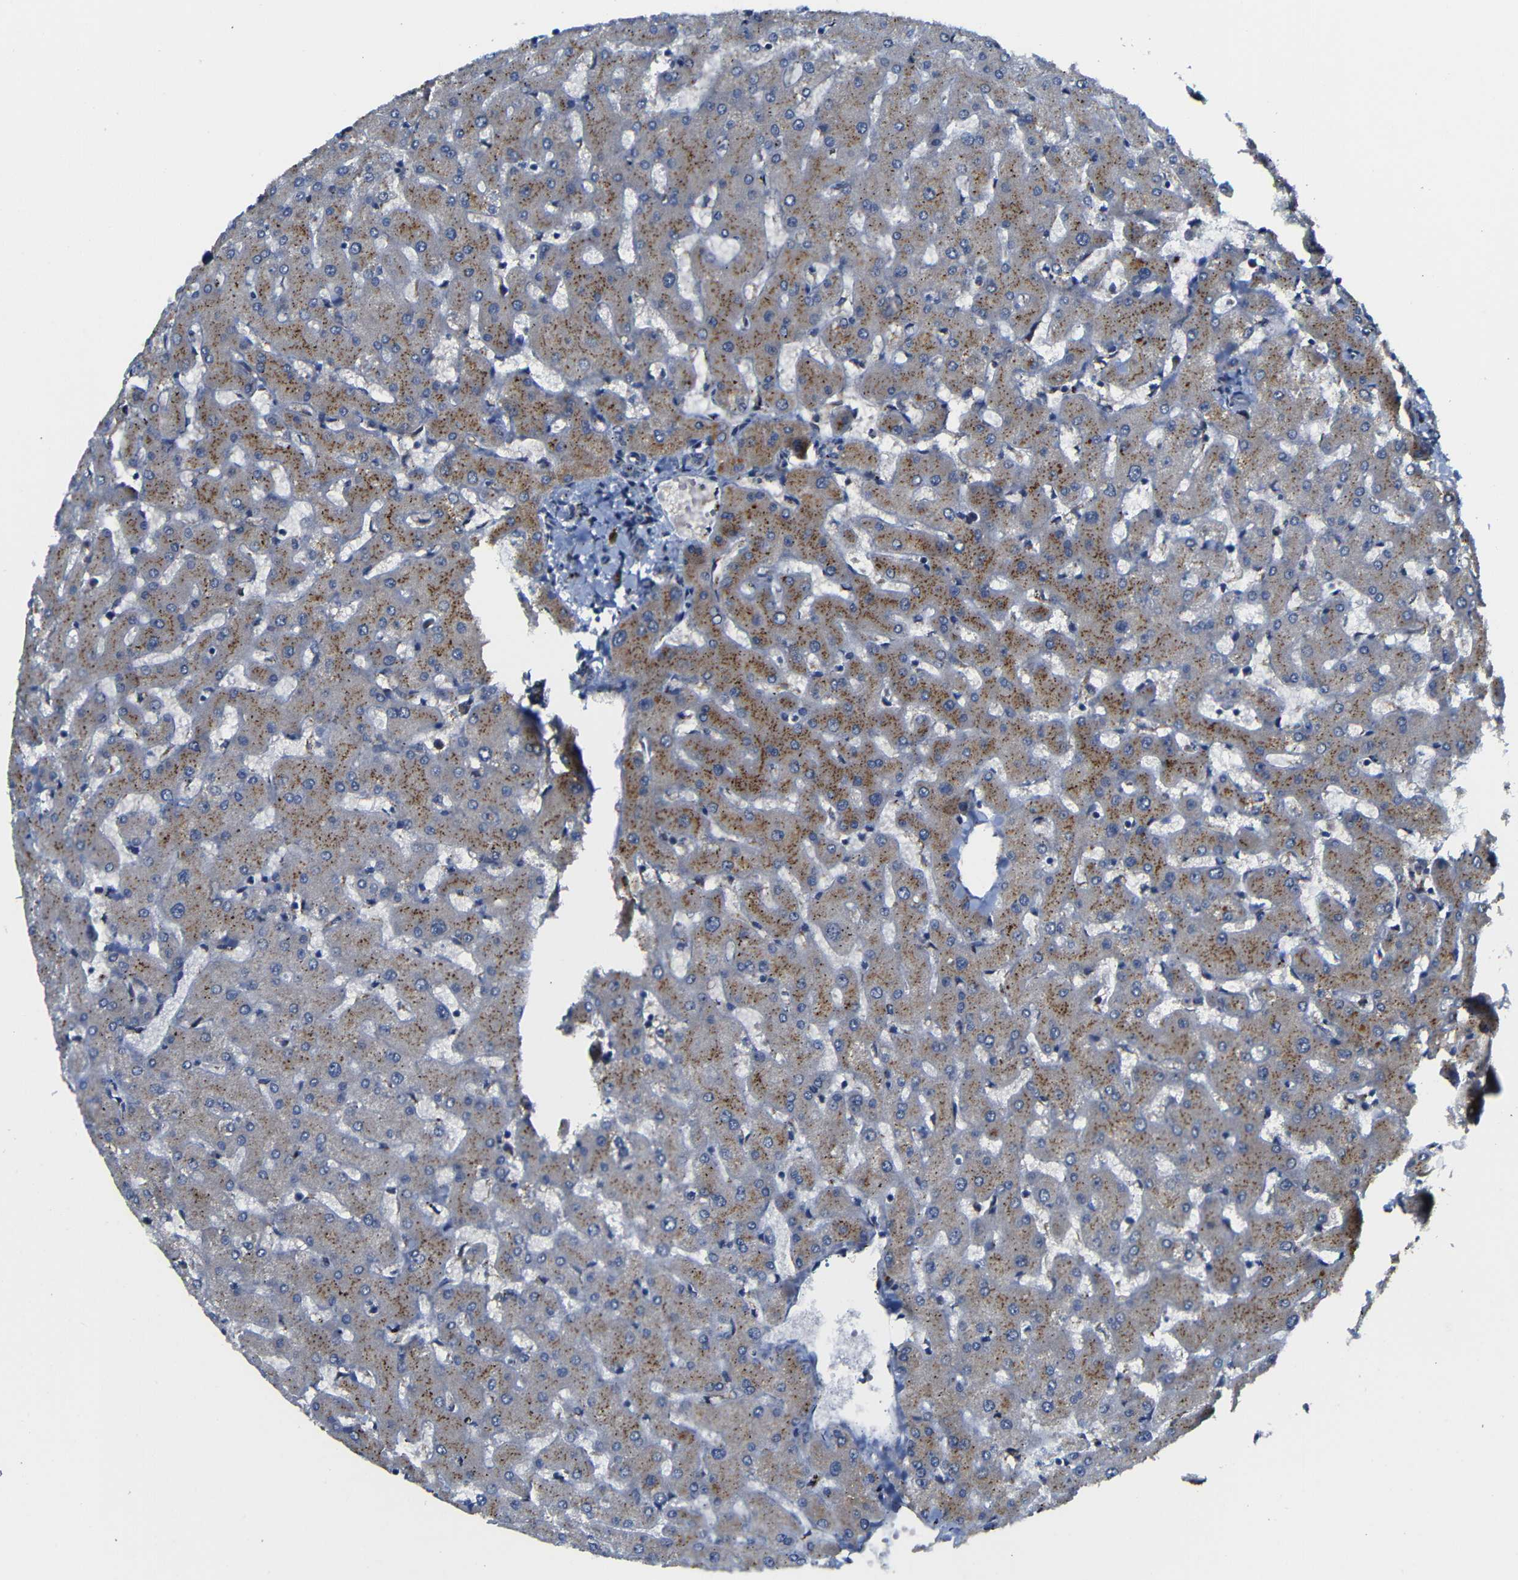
{"staining": {"intensity": "weak", "quantity": "25%-75%", "location": "cytoplasmic/membranous"}, "tissue": "liver", "cell_type": "Cholangiocytes", "image_type": "normal", "snomed": [{"axis": "morphology", "description": "Normal tissue, NOS"}, {"axis": "topography", "description": "Liver"}], "caption": "A high-resolution histopathology image shows immunohistochemistry staining of unremarkable liver, which displays weak cytoplasmic/membranous positivity in about 25%-75% of cholangiocytes.", "gene": "FURIN", "patient": {"sex": "female", "age": 63}}